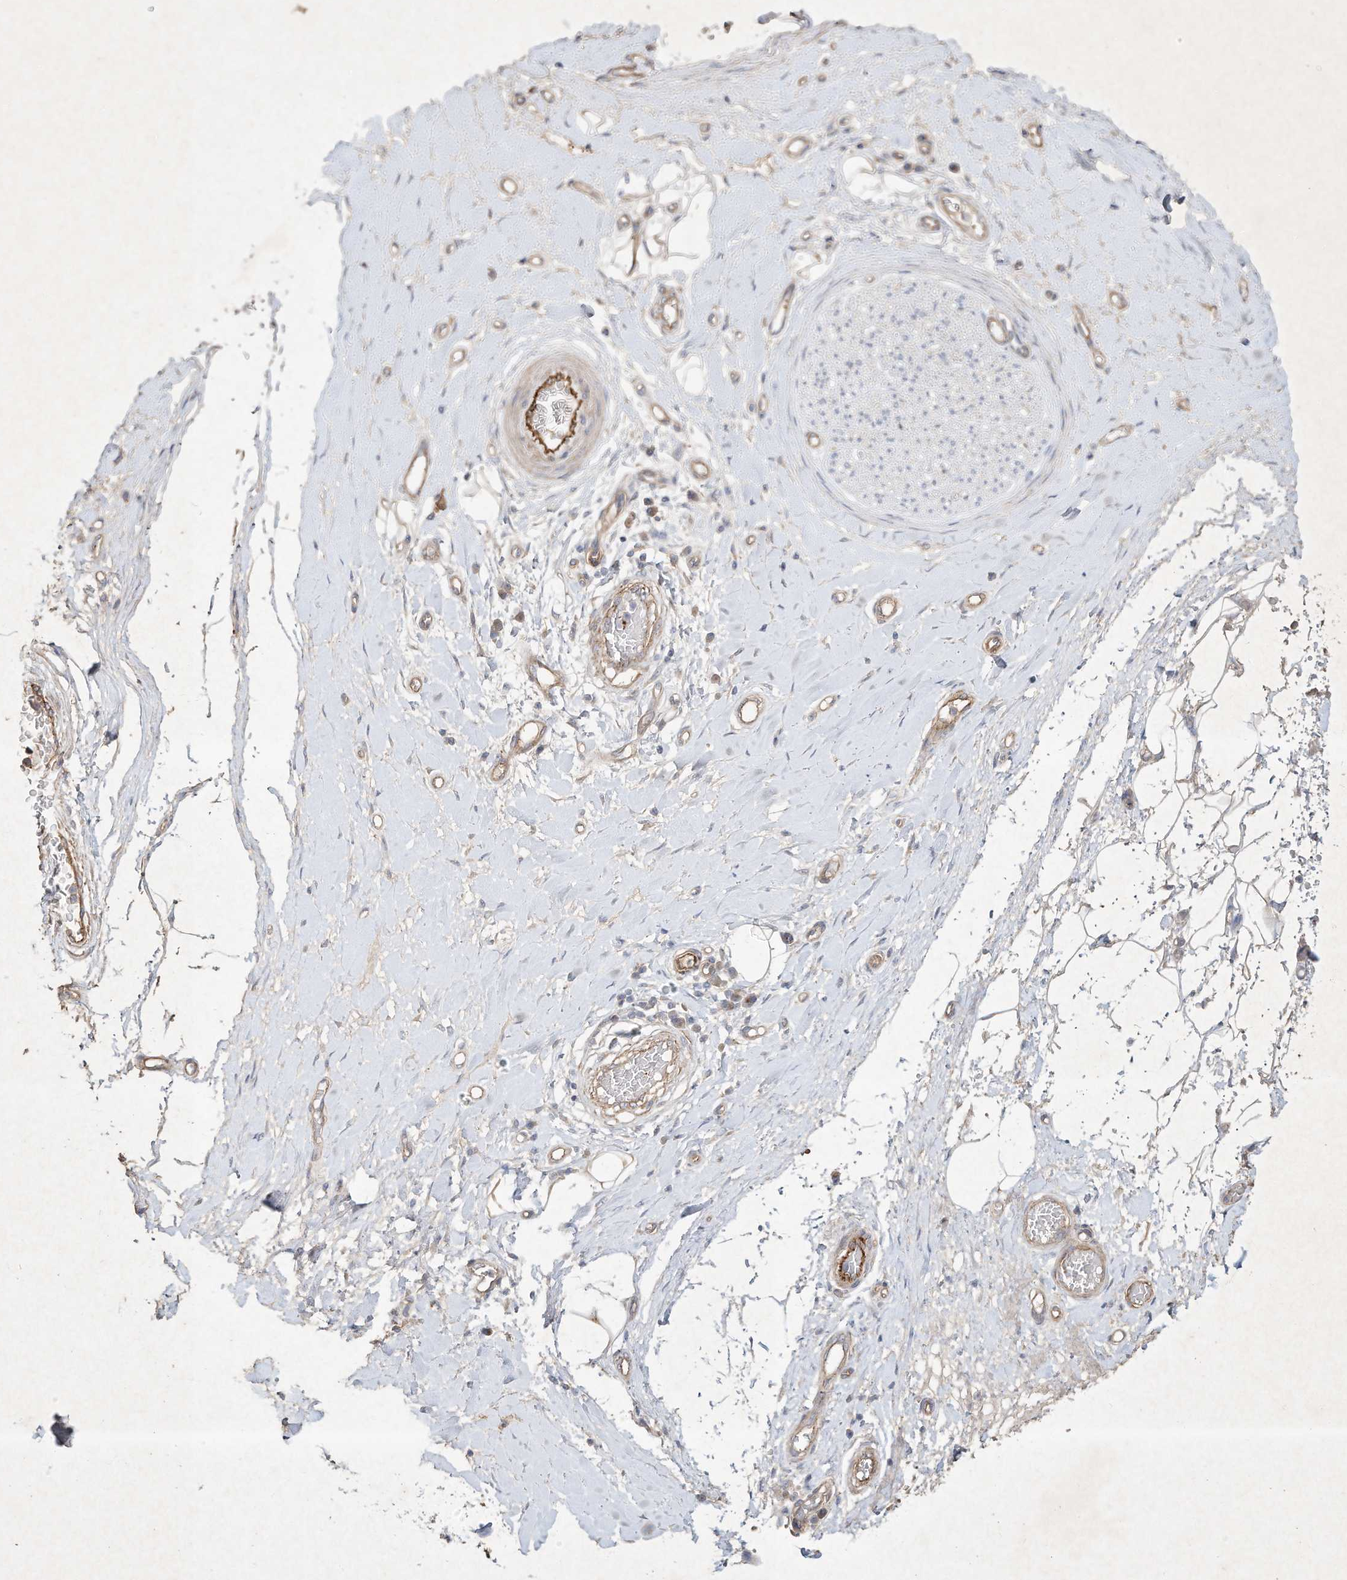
{"staining": {"intensity": "moderate", "quantity": "<25%", "location": "cytoplasmic/membranous"}, "tissue": "adipose tissue", "cell_type": "Adipocytes", "image_type": "normal", "snomed": [{"axis": "morphology", "description": "Normal tissue, NOS"}, {"axis": "morphology", "description": "Adenocarcinoma, NOS"}, {"axis": "topography", "description": "Esophagus"}, {"axis": "topography", "description": "Stomach, upper"}, {"axis": "topography", "description": "Peripheral nerve tissue"}], "caption": "The histopathology image displays staining of benign adipose tissue, revealing moderate cytoplasmic/membranous protein expression (brown color) within adipocytes. (Brightfield microscopy of DAB IHC at high magnification).", "gene": "HTR5A", "patient": {"sex": "male", "age": 62}}